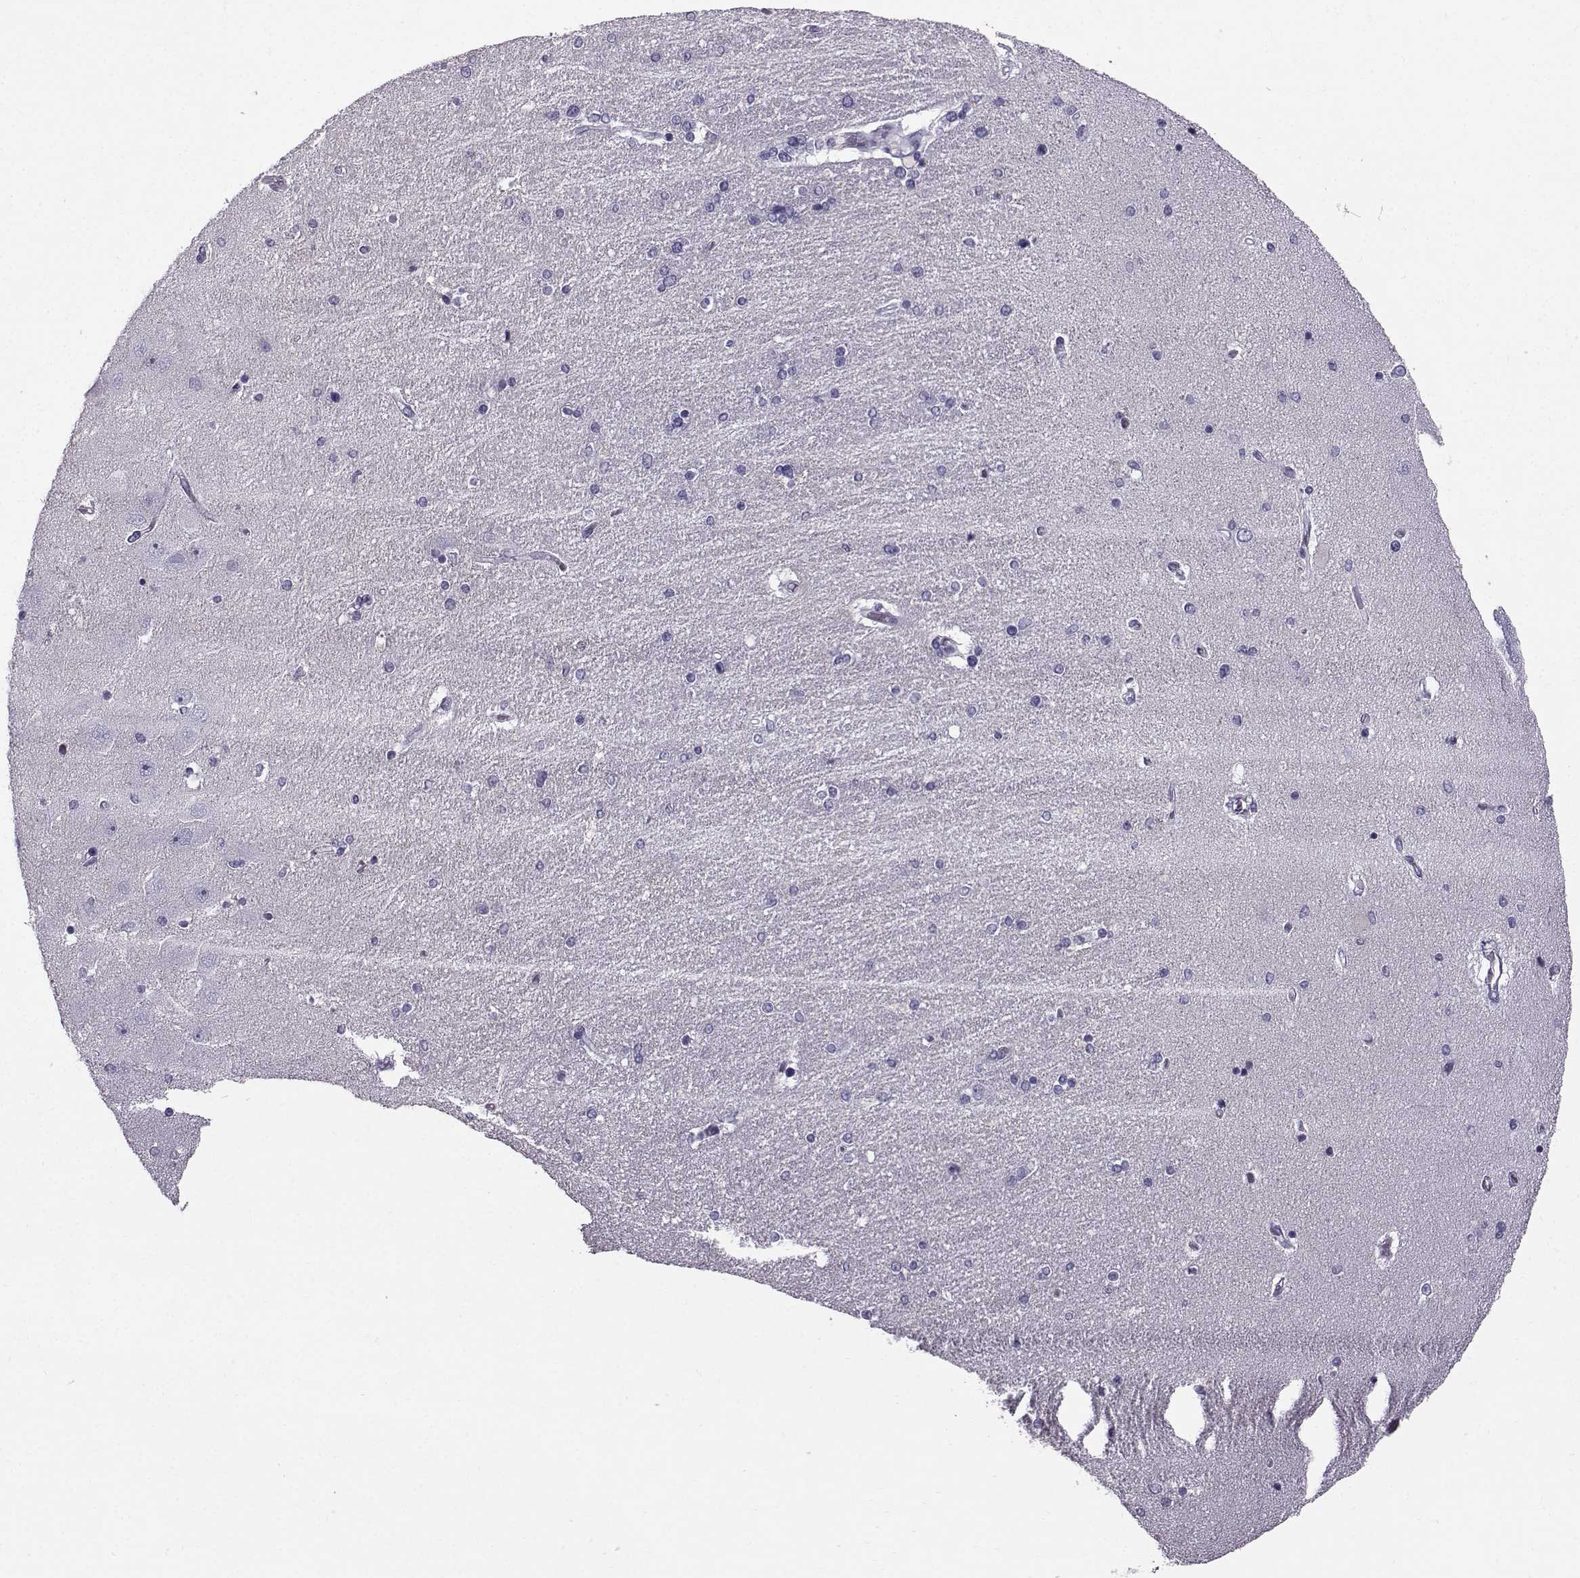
{"staining": {"intensity": "negative", "quantity": "none", "location": "none"}, "tissue": "hippocampus", "cell_type": "Glial cells", "image_type": "normal", "snomed": [{"axis": "morphology", "description": "Normal tissue, NOS"}, {"axis": "topography", "description": "Hippocampus"}], "caption": "IHC micrograph of unremarkable human hippocampus stained for a protein (brown), which demonstrates no expression in glial cells.", "gene": "DMRT3", "patient": {"sex": "female", "age": 54}}